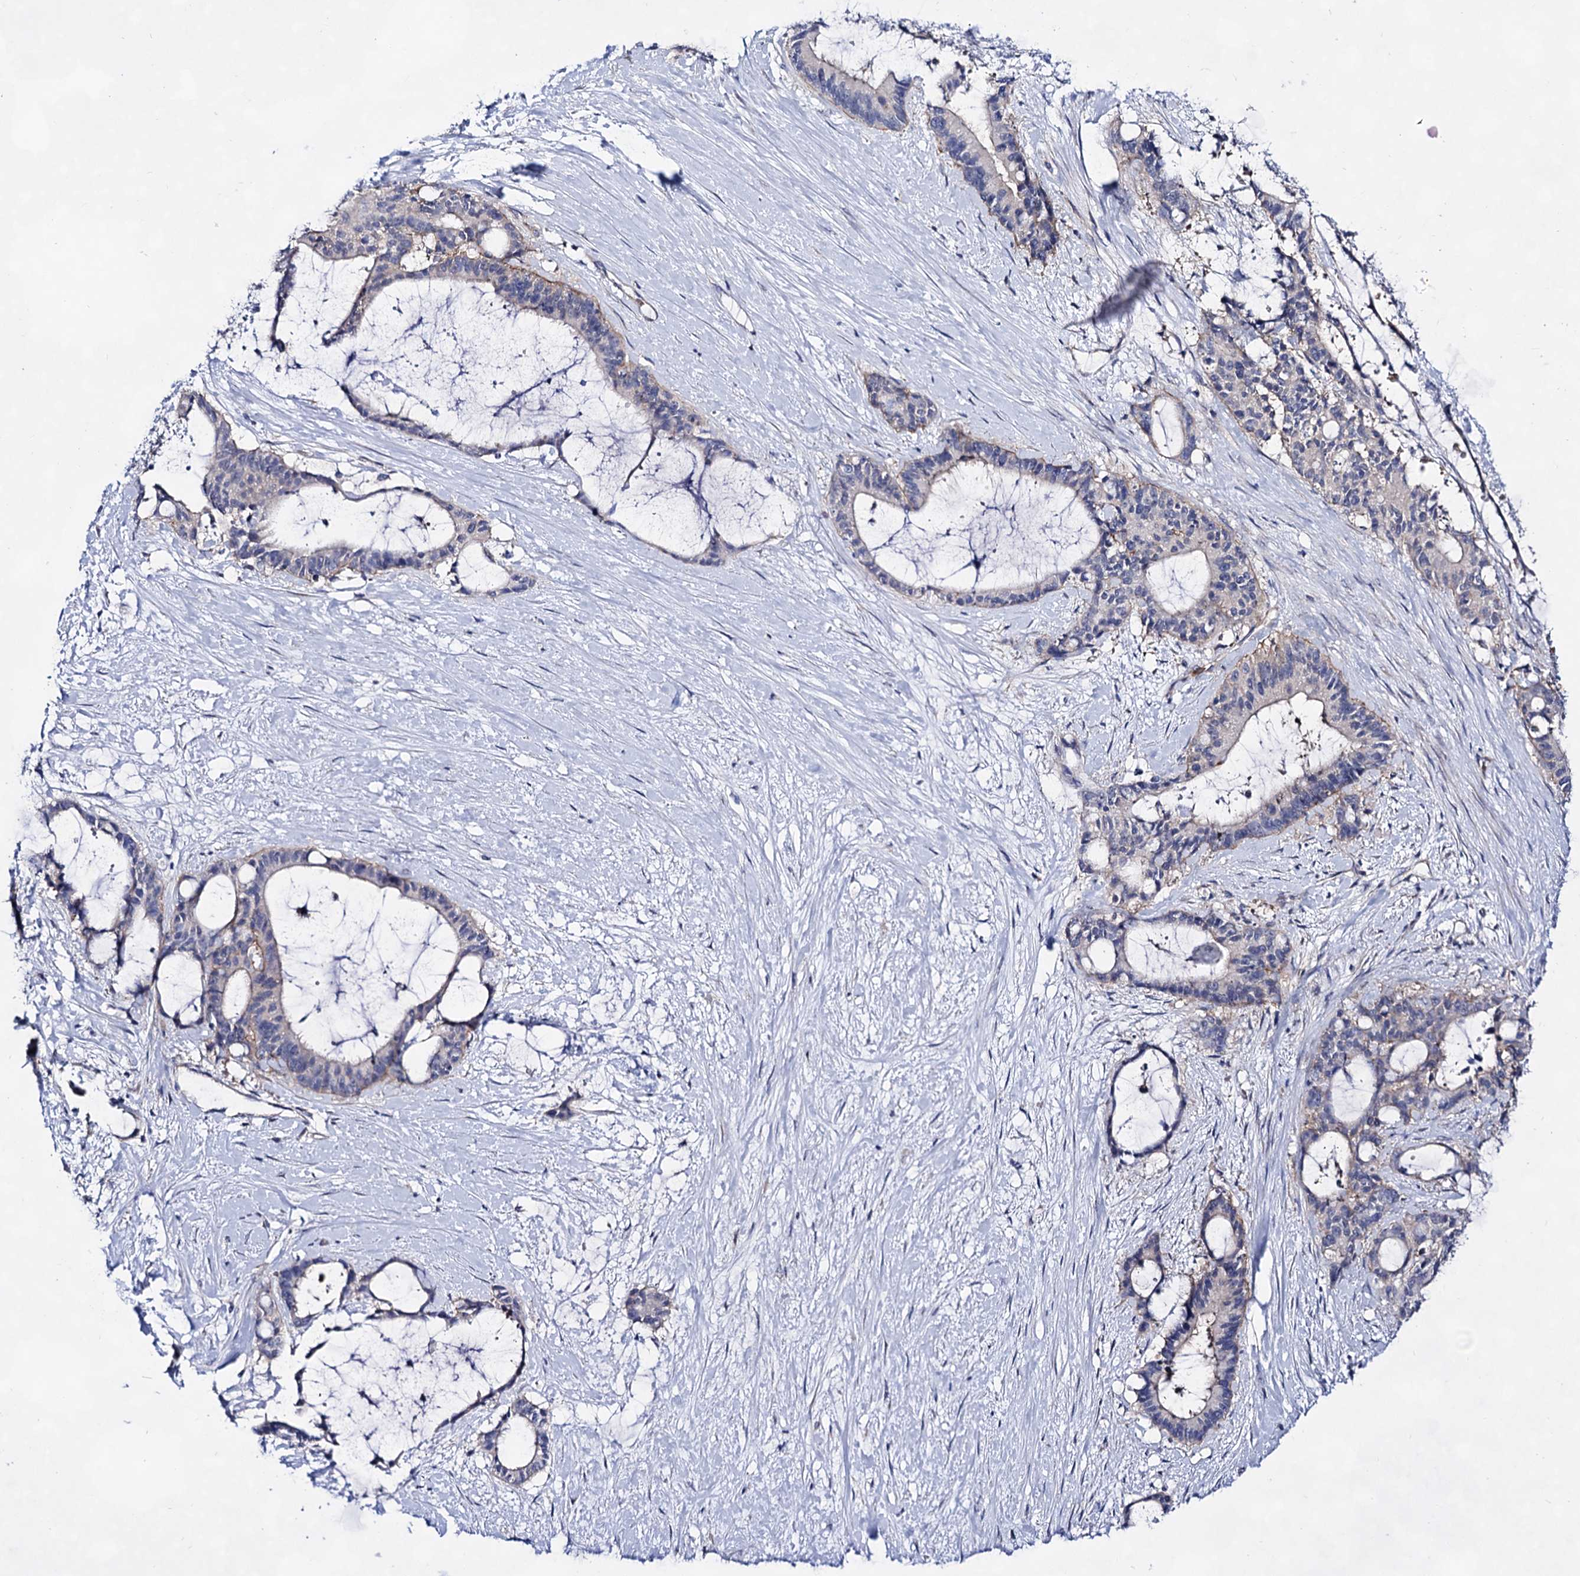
{"staining": {"intensity": "negative", "quantity": "none", "location": "none"}, "tissue": "liver cancer", "cell_type": "Tumor cells", "image_type": "cancer", "snomed": [{"axis": "morphology", "description": "Normal tissue, NOS"}, {"axis": "morphology", "description": "Cholangiocarcinoma"}, {"axis": "topography", "description": "Liver"}, {"axis": "topography", "description": "Peripheral nerve tissue"}], "caption": "This photomicrograph is of liver cancer (cholangiocarcinoma) stained with IHC to label a protein in brown with the nuclei are counter-stained blue. There is no staining in tumor cells.", "gene": "PLIN1", "patient": {"sex": "female", "age": 73}}